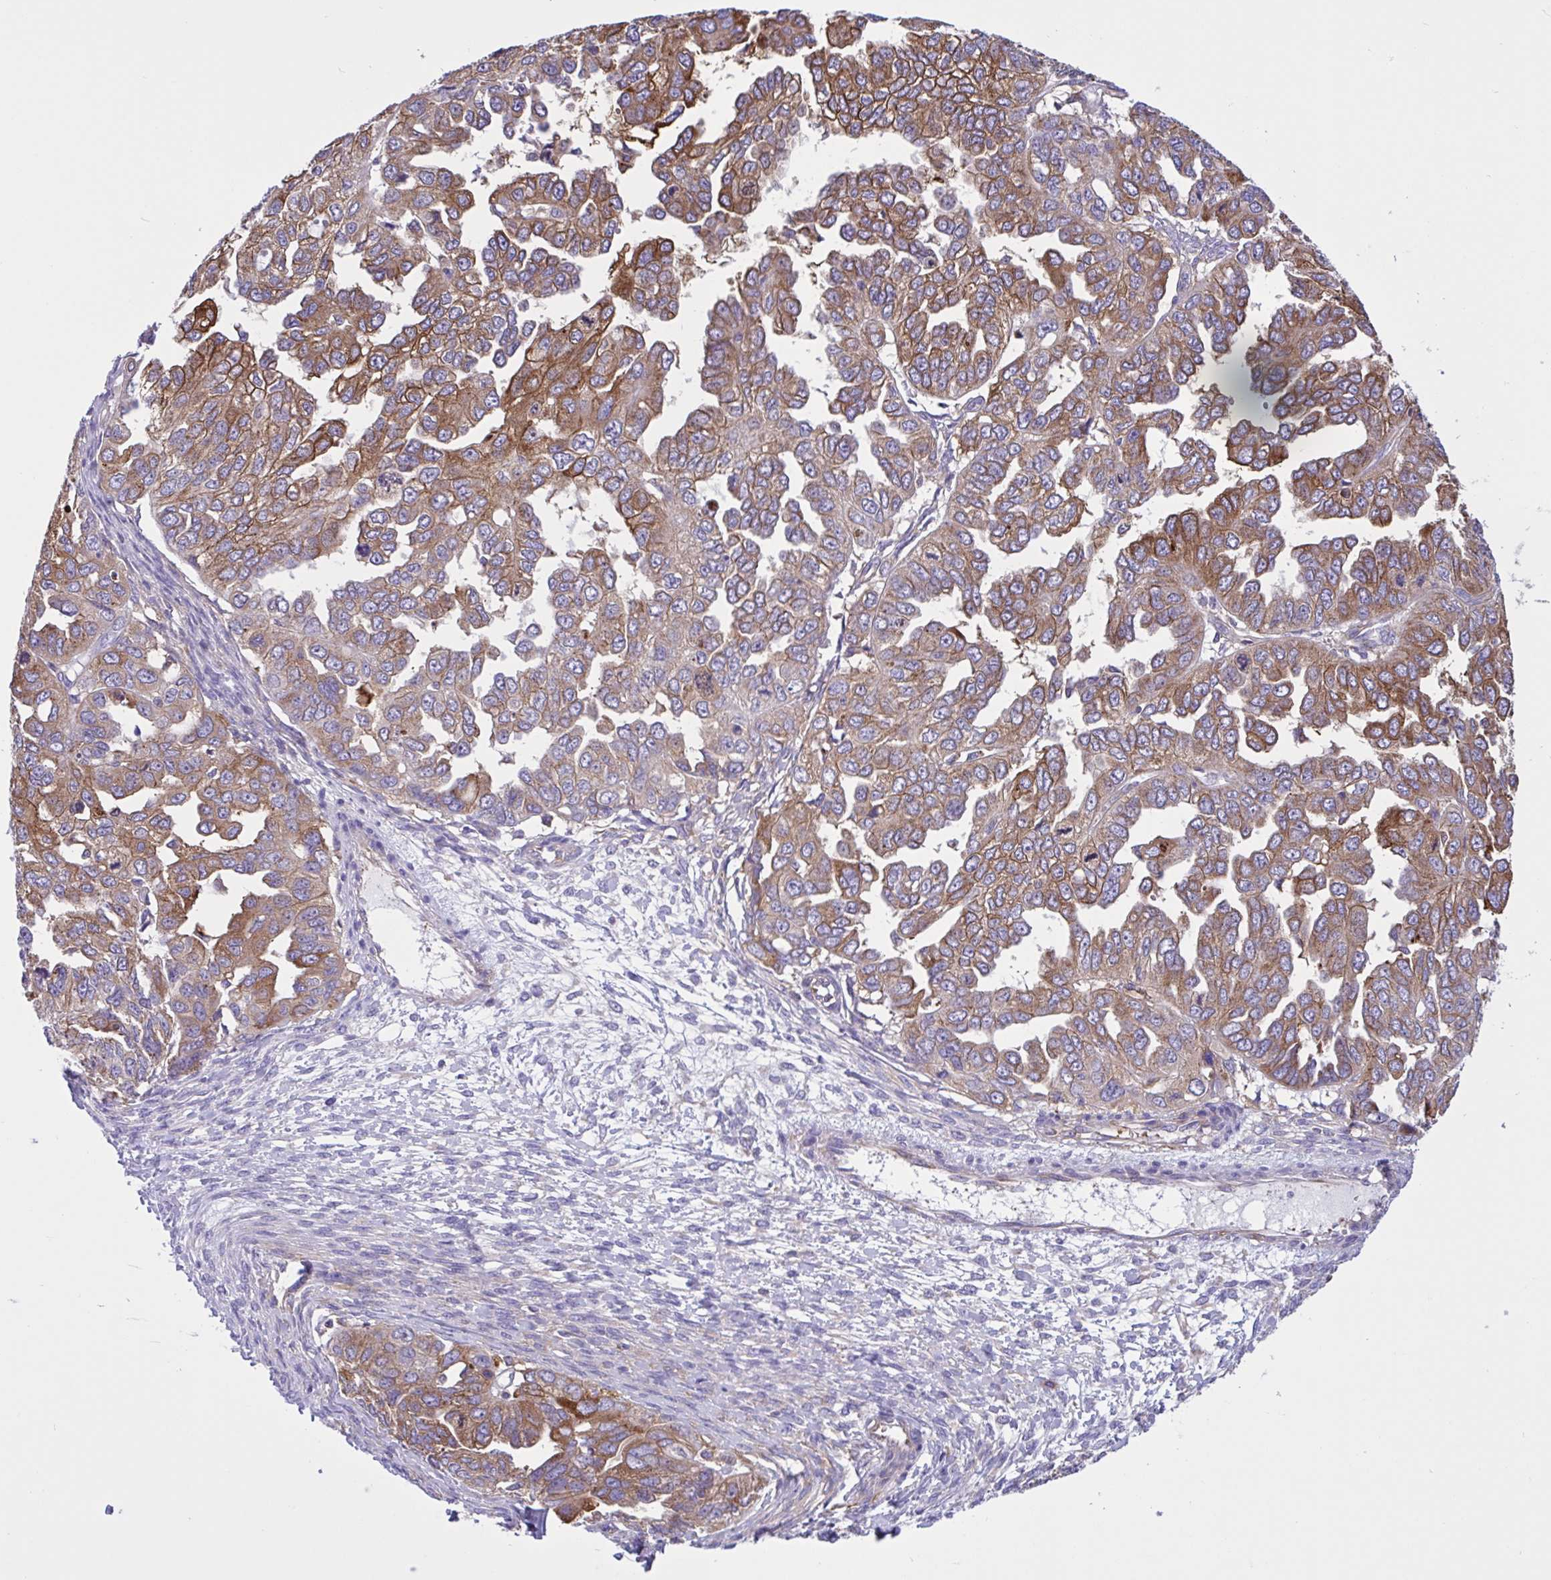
{"staining": {"intensity": "strong", "quantity": ">75%", "location": "cytoplasmic/membranous"}, "tissue": "ovarian cancer", "cell_type": "Tumor cells", "image_type": "cancer", "snomed": [{"axis": "morphology", "description": "Cystadenocarcinoma, serous, NOS"}, {"axis": "topography", "description": "Ovary"}], "caption": "Immunohistochemical staining of human serous cystadenocarcinoma (ovarian) demonstrates high levels of strong cytoplasmic/membranous expression in about >75% of tumor cells. The protein is shown in brown color, while the nuclei are stained blue.", "gene": "OR51M1", "patient": {"sex": "female", "age": 53}}